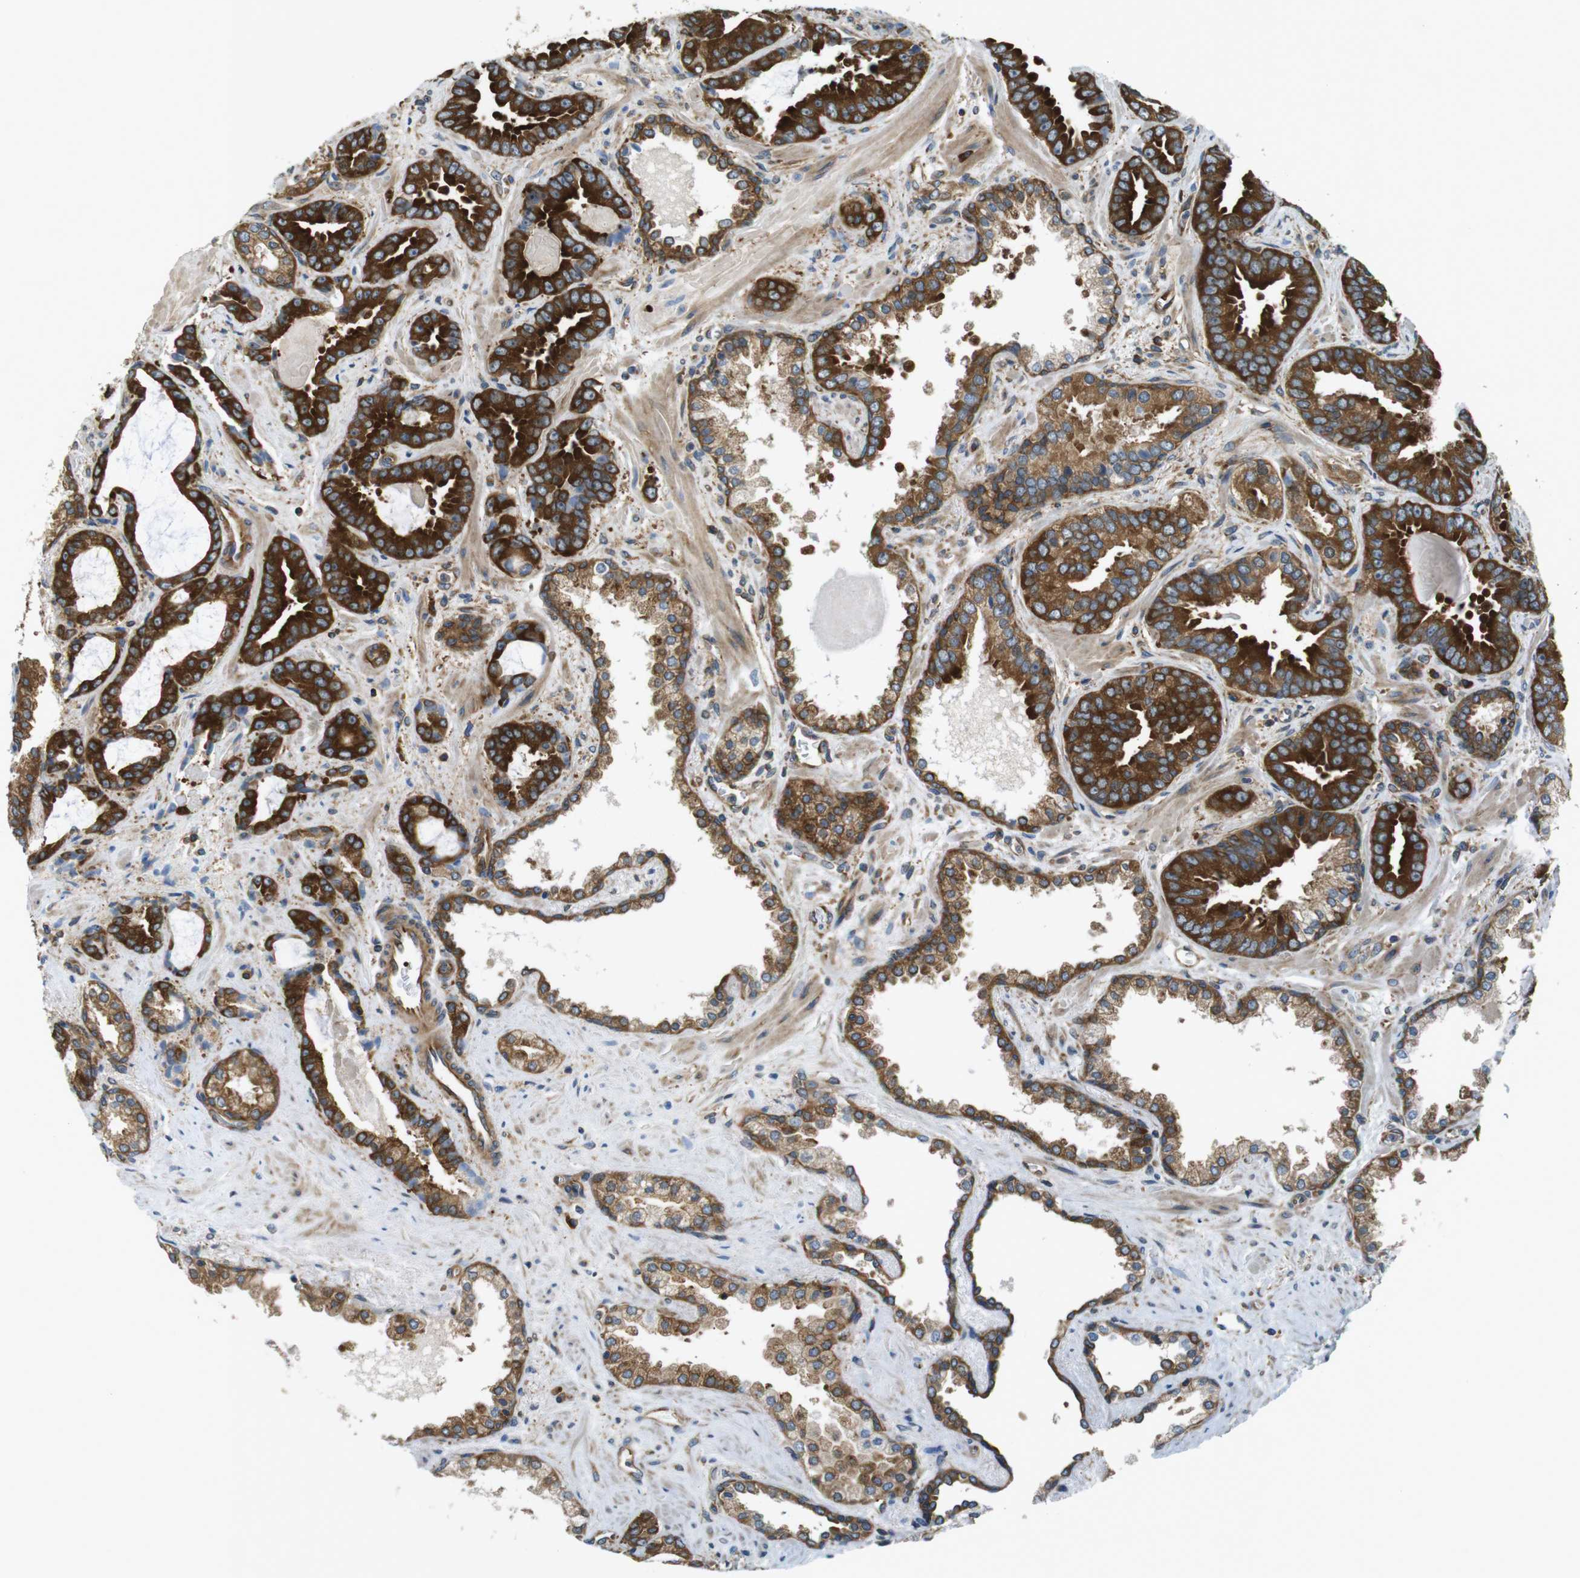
{"staining": {"intensity": "strong", "quantity": ">75%", "location": "cytoplasmic/membranous"}, "tissue": "prostate cancer", "cell_type": "Tumor cells", "image_type": "cancer", "snomed": [{"axis": "morphology", "description": "Adenocarcinoma, Low grade"}, {"axis": "topography", "description": "Prostate"}], "caption": "Immunohistochemical staining of human adenocarcinoma (low-grade) (prostate) shows high levels of strong cytoplasmic/membranous protein staining in approximately >75% of tumor cells. Nuclei are stained in blue.", "gene": "TSC1", "patient": {"sex": "male", "age": 60}}